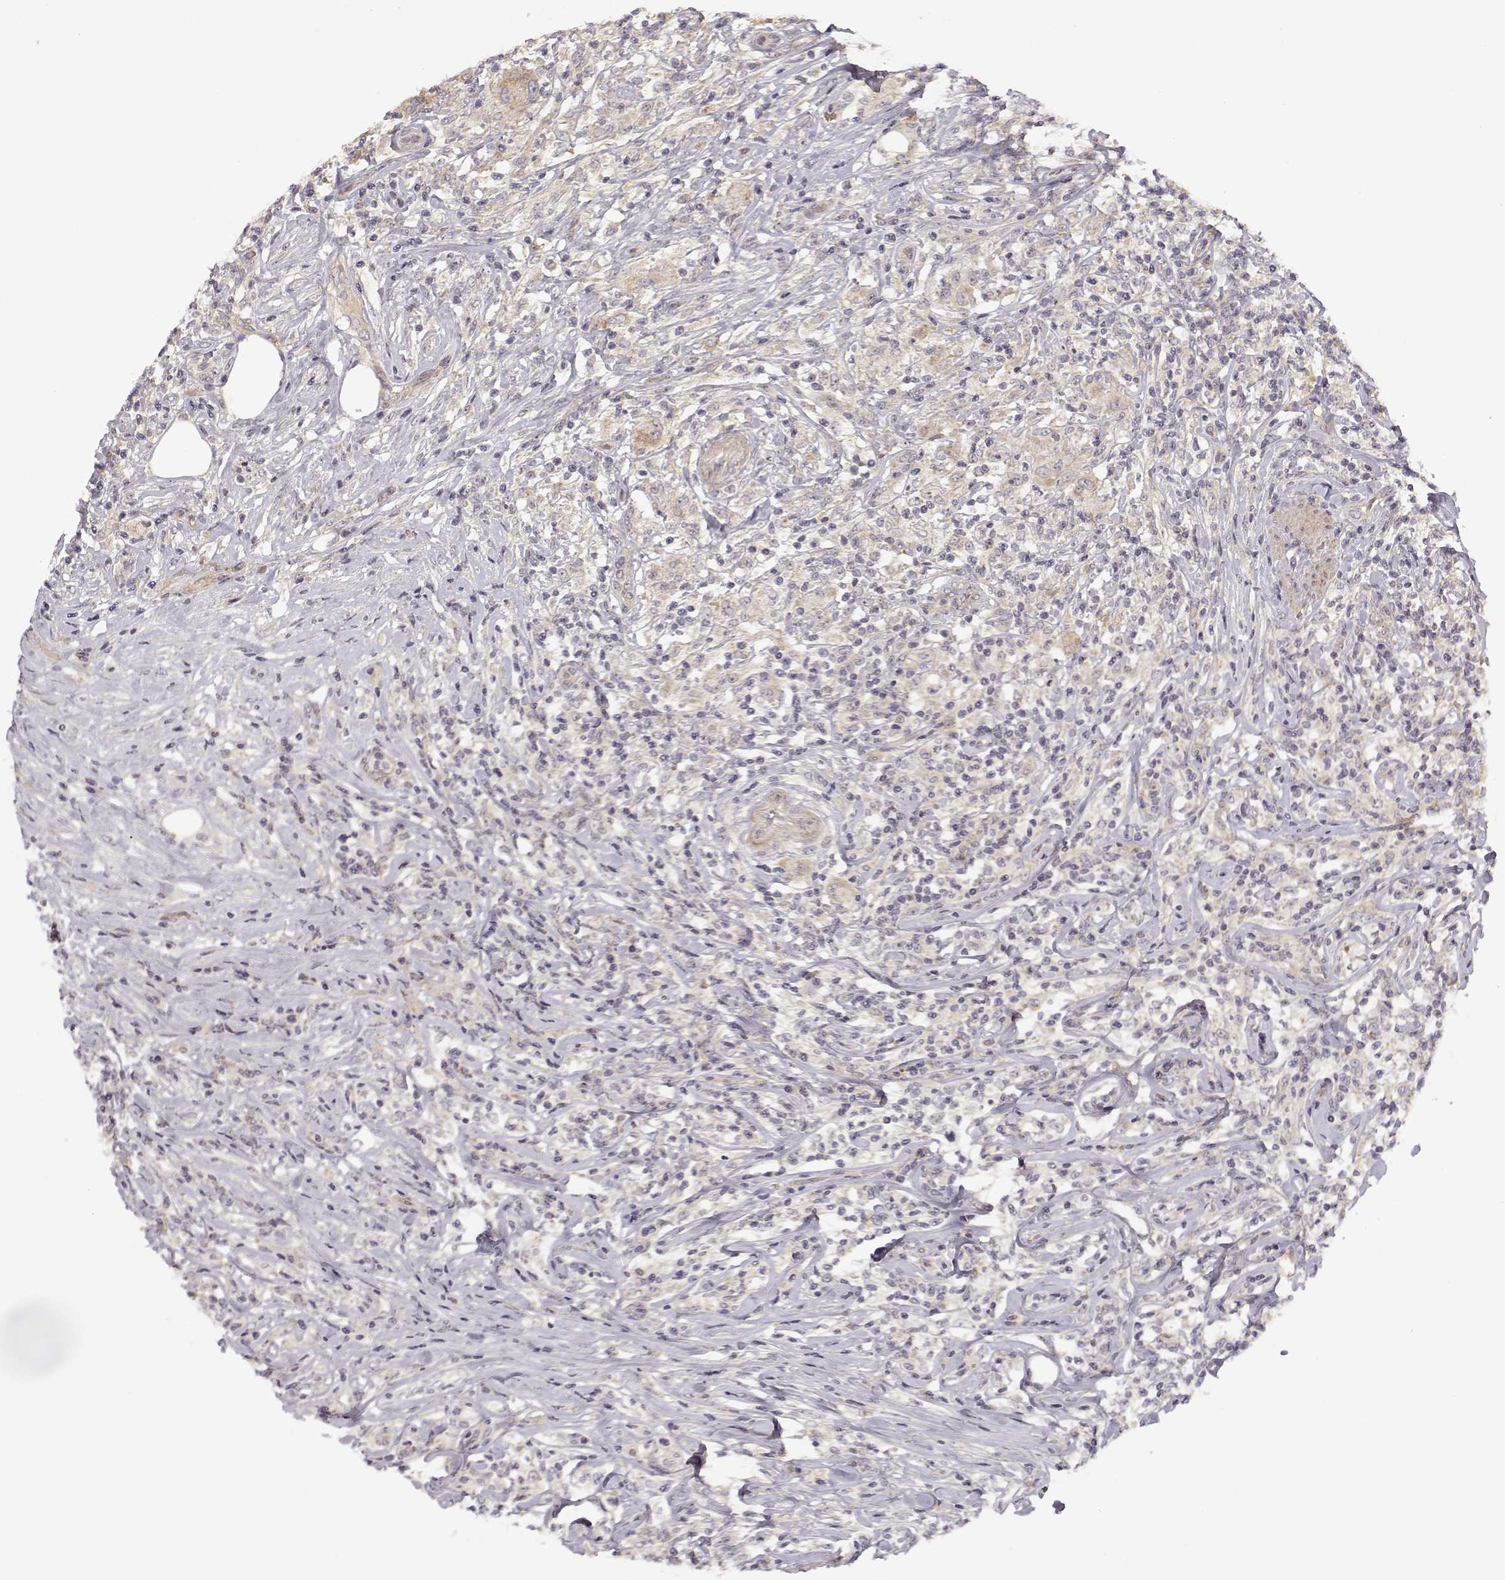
{"staining": {"intensity": "negative", "quantity": "none", "location": "none"}, "tissue": "lymphoma", "cell_type": "Tumor cells", "image_type": "cancer", "snomed": [{"axis": "morphology", "description": "Malignant lymphoma, non-Hodgkin's type, High grade"}, {"axis": "topography", "description": "Lymph node"}], "caption": "DAB immunohistochemical staining of human lymphoma shows no significant staining in tumor cells.", "gene": "MED12L", "patient": {"sex": "female", "age": 84}}